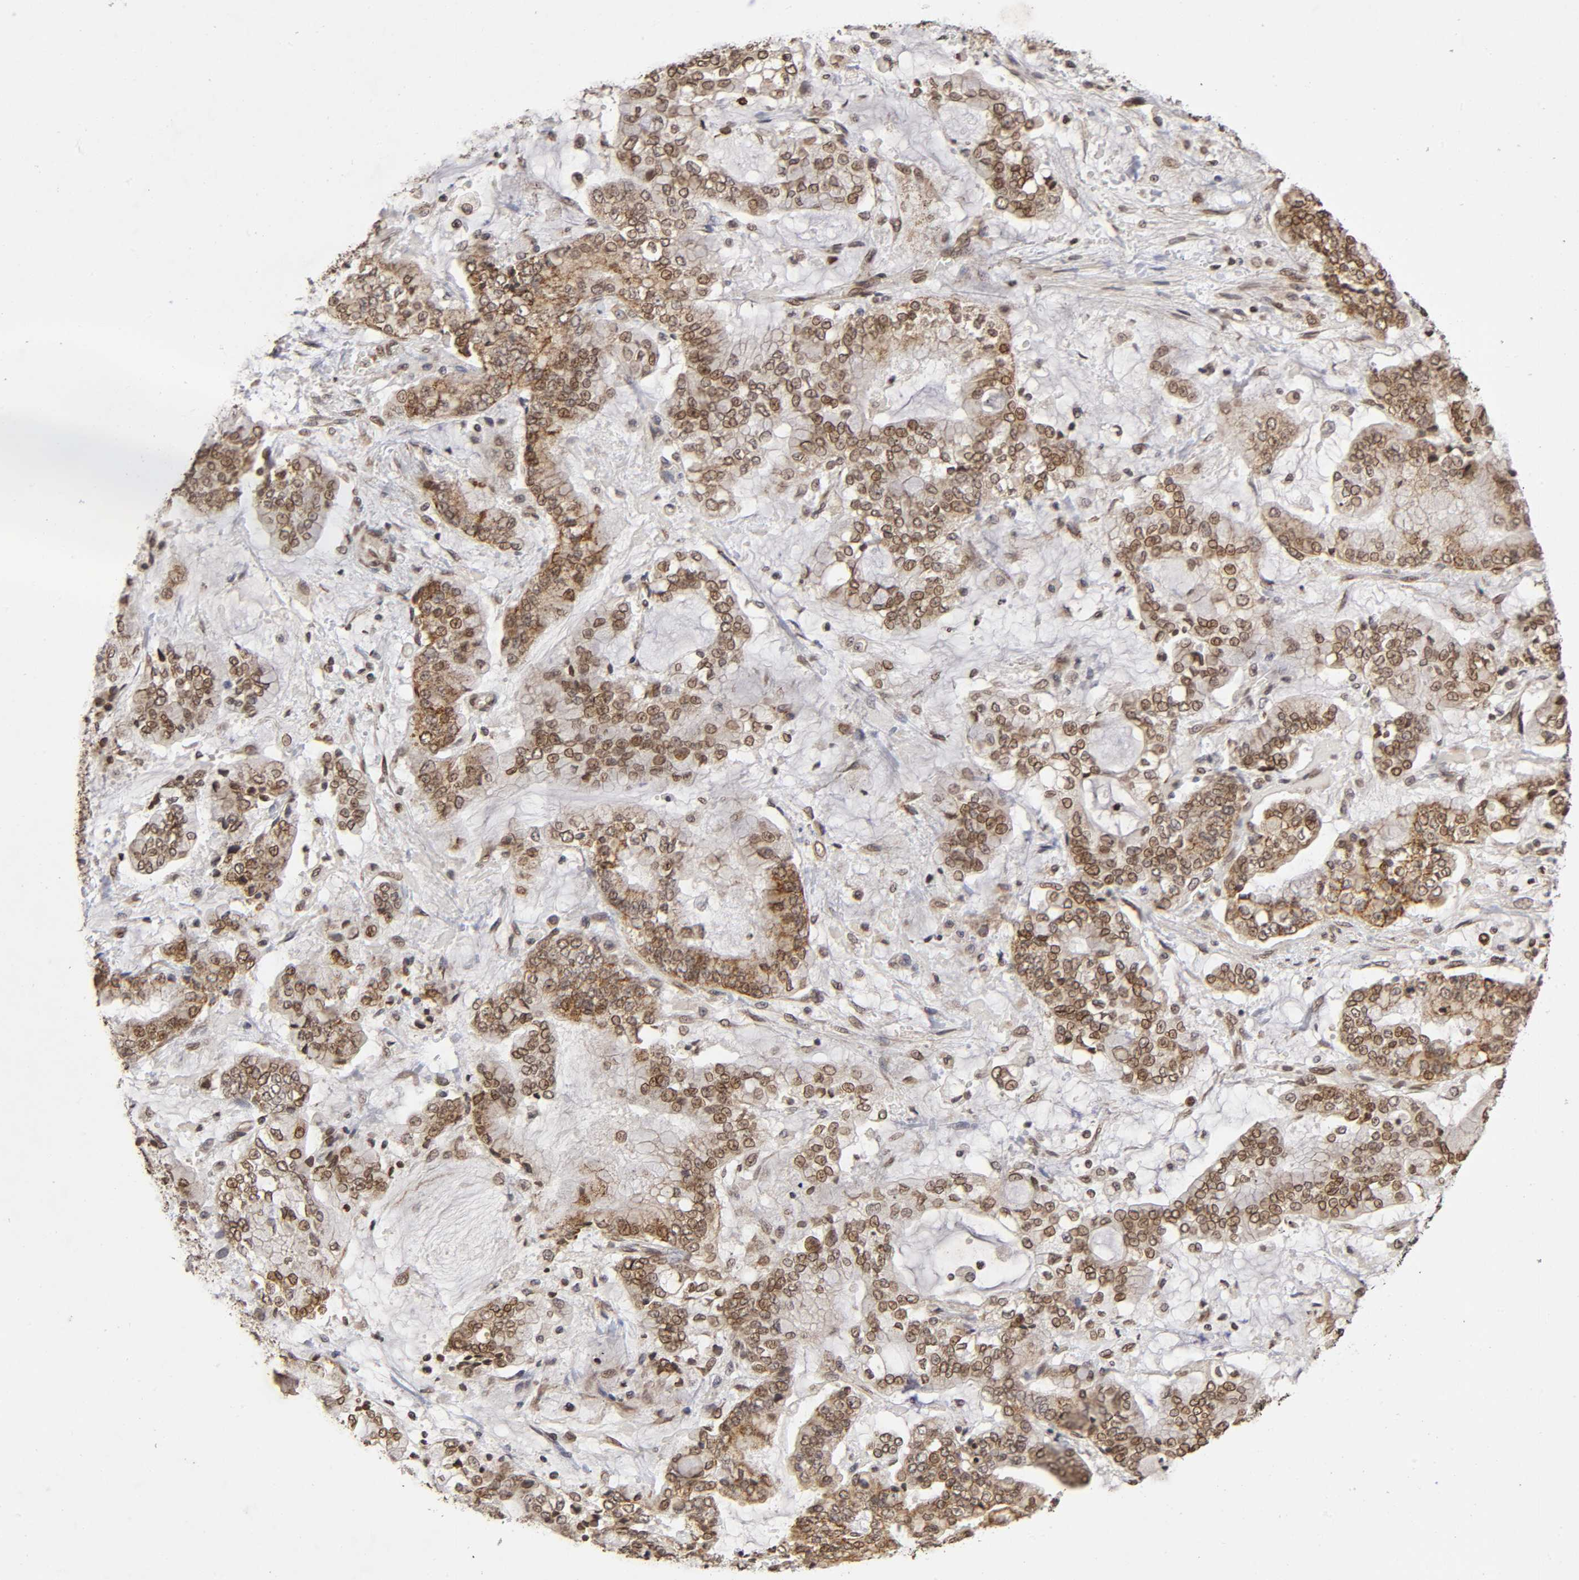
{"staining": {"intensity": "weak", "quantity": ">75%", "location": "cytoplasmic/membranous,nuclear"}, "tissue": "stomach cancer", "cell_type": "Tumor cells", "image_type": "cancer", "snomed": [{"axis": "morphology", "description": "Normal tissue, NOS"}, {"axis": "morphology", "description": "Adenocarcinoma, NOS"}, {"axis": "topography", "description": "Stomach, upper"}, {"axis": "topography", "description": "Stomach"}], "caption": "Stomach cancer stained for a protein exhibits weak cytoplasmic/membranous and nuclear positivity in tumor cells. (DAB = brown stain, brightfield microscopy at high magnification).", "gene": "MLLT6", "patient": {"sex": "male", "age": 76}}